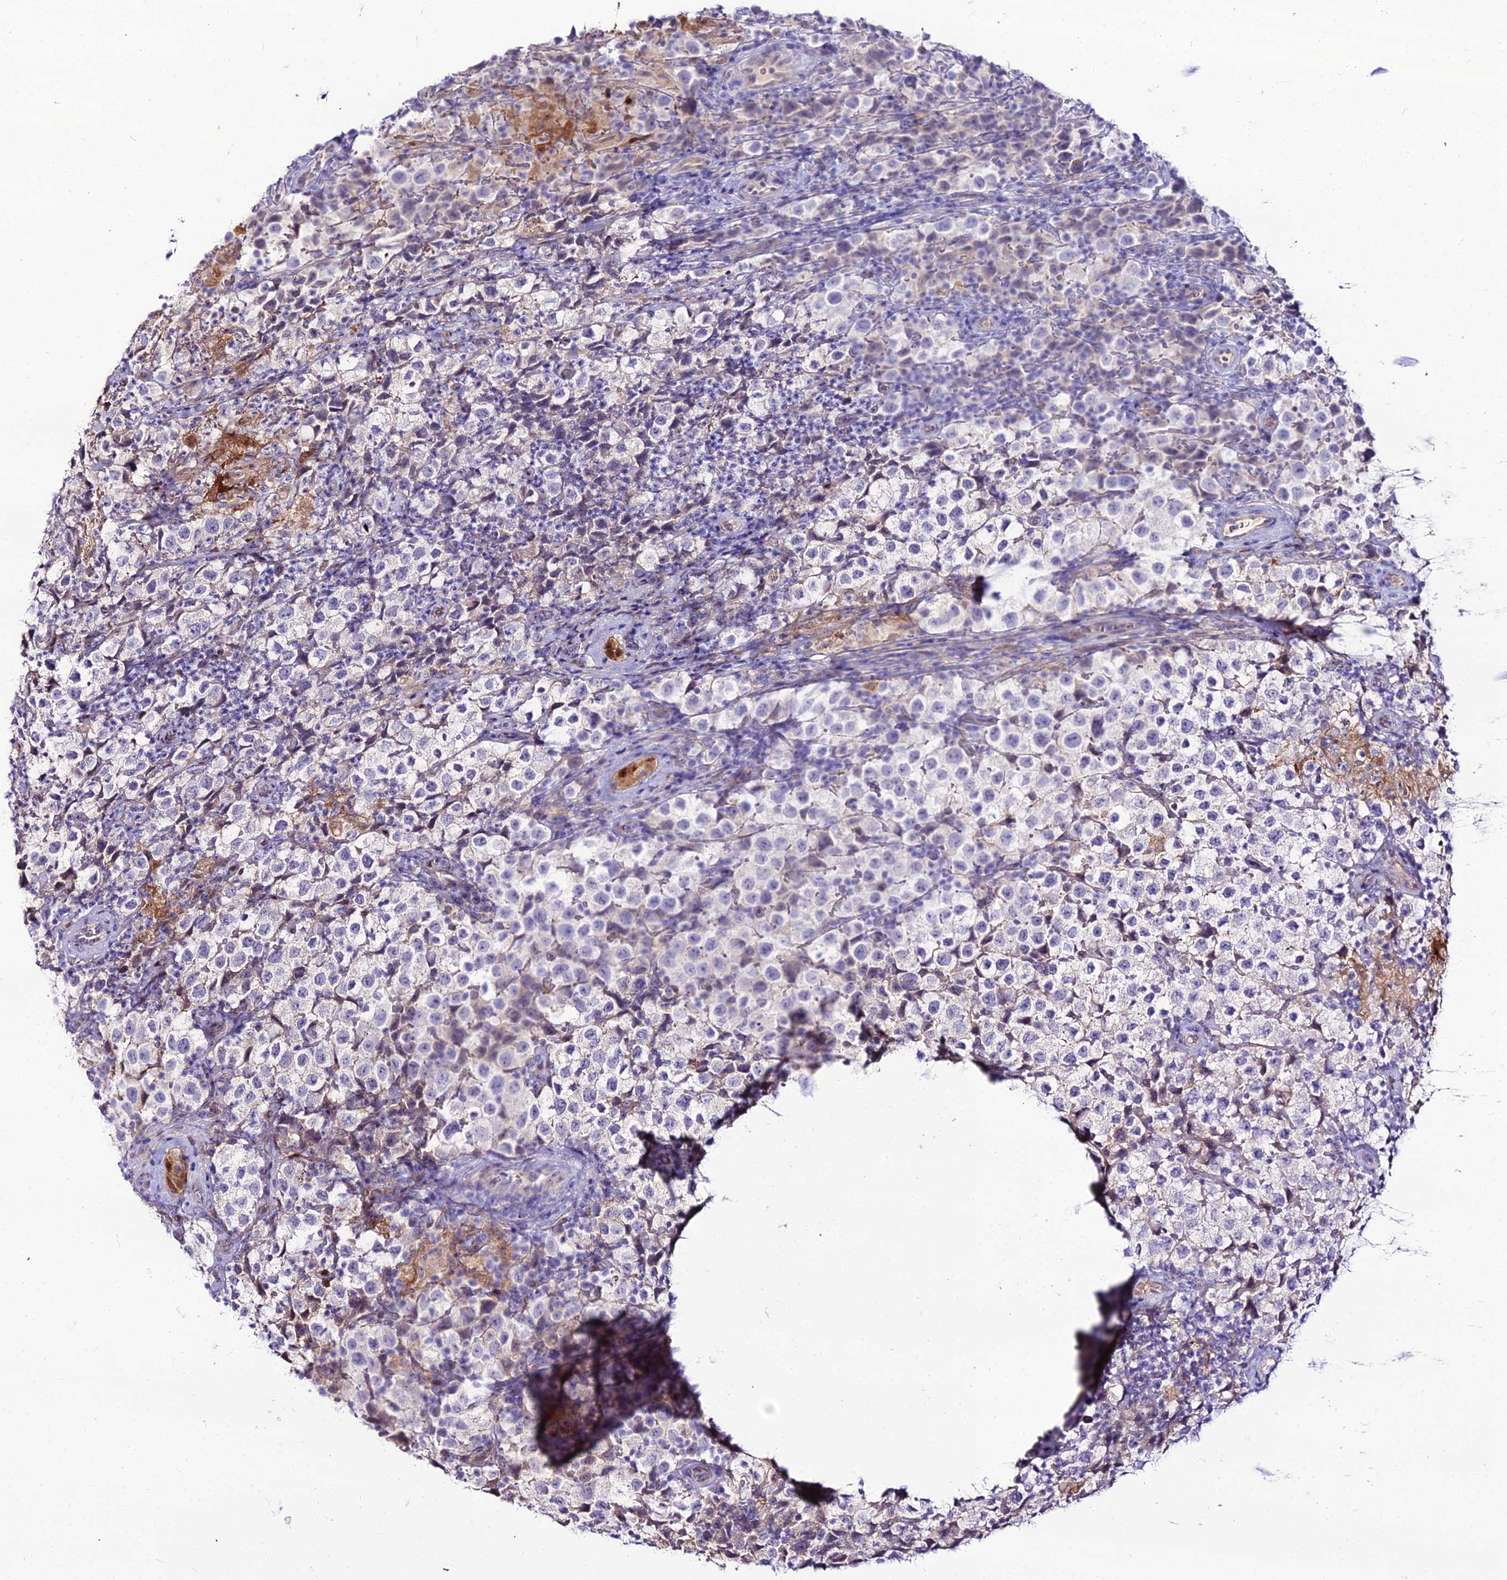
{"staining": {"intensity": "negative", "quantity": "none", "location": "none"}, "tissue": "testis cancer", "cell_type": "Tumor cells", "image_type": "cancer", "snomed": [{"axis": "morphology", "description": "Seminoma, NOS"}, {"axis": "morphology", "description": "Carcinoma, Embryonal, NOS"}, {"axis": "topography", "description": "Testis"}], "caption": "Tumor cells show no significant expression in testis cancer (embryonal carcinoma). (DAB (3,3'-diaminobenzidine) IHC visualized using brightfield microscopy, high magnification).", "gene": "MB21D2", "patient": {"sex": "male", "age": 41}}